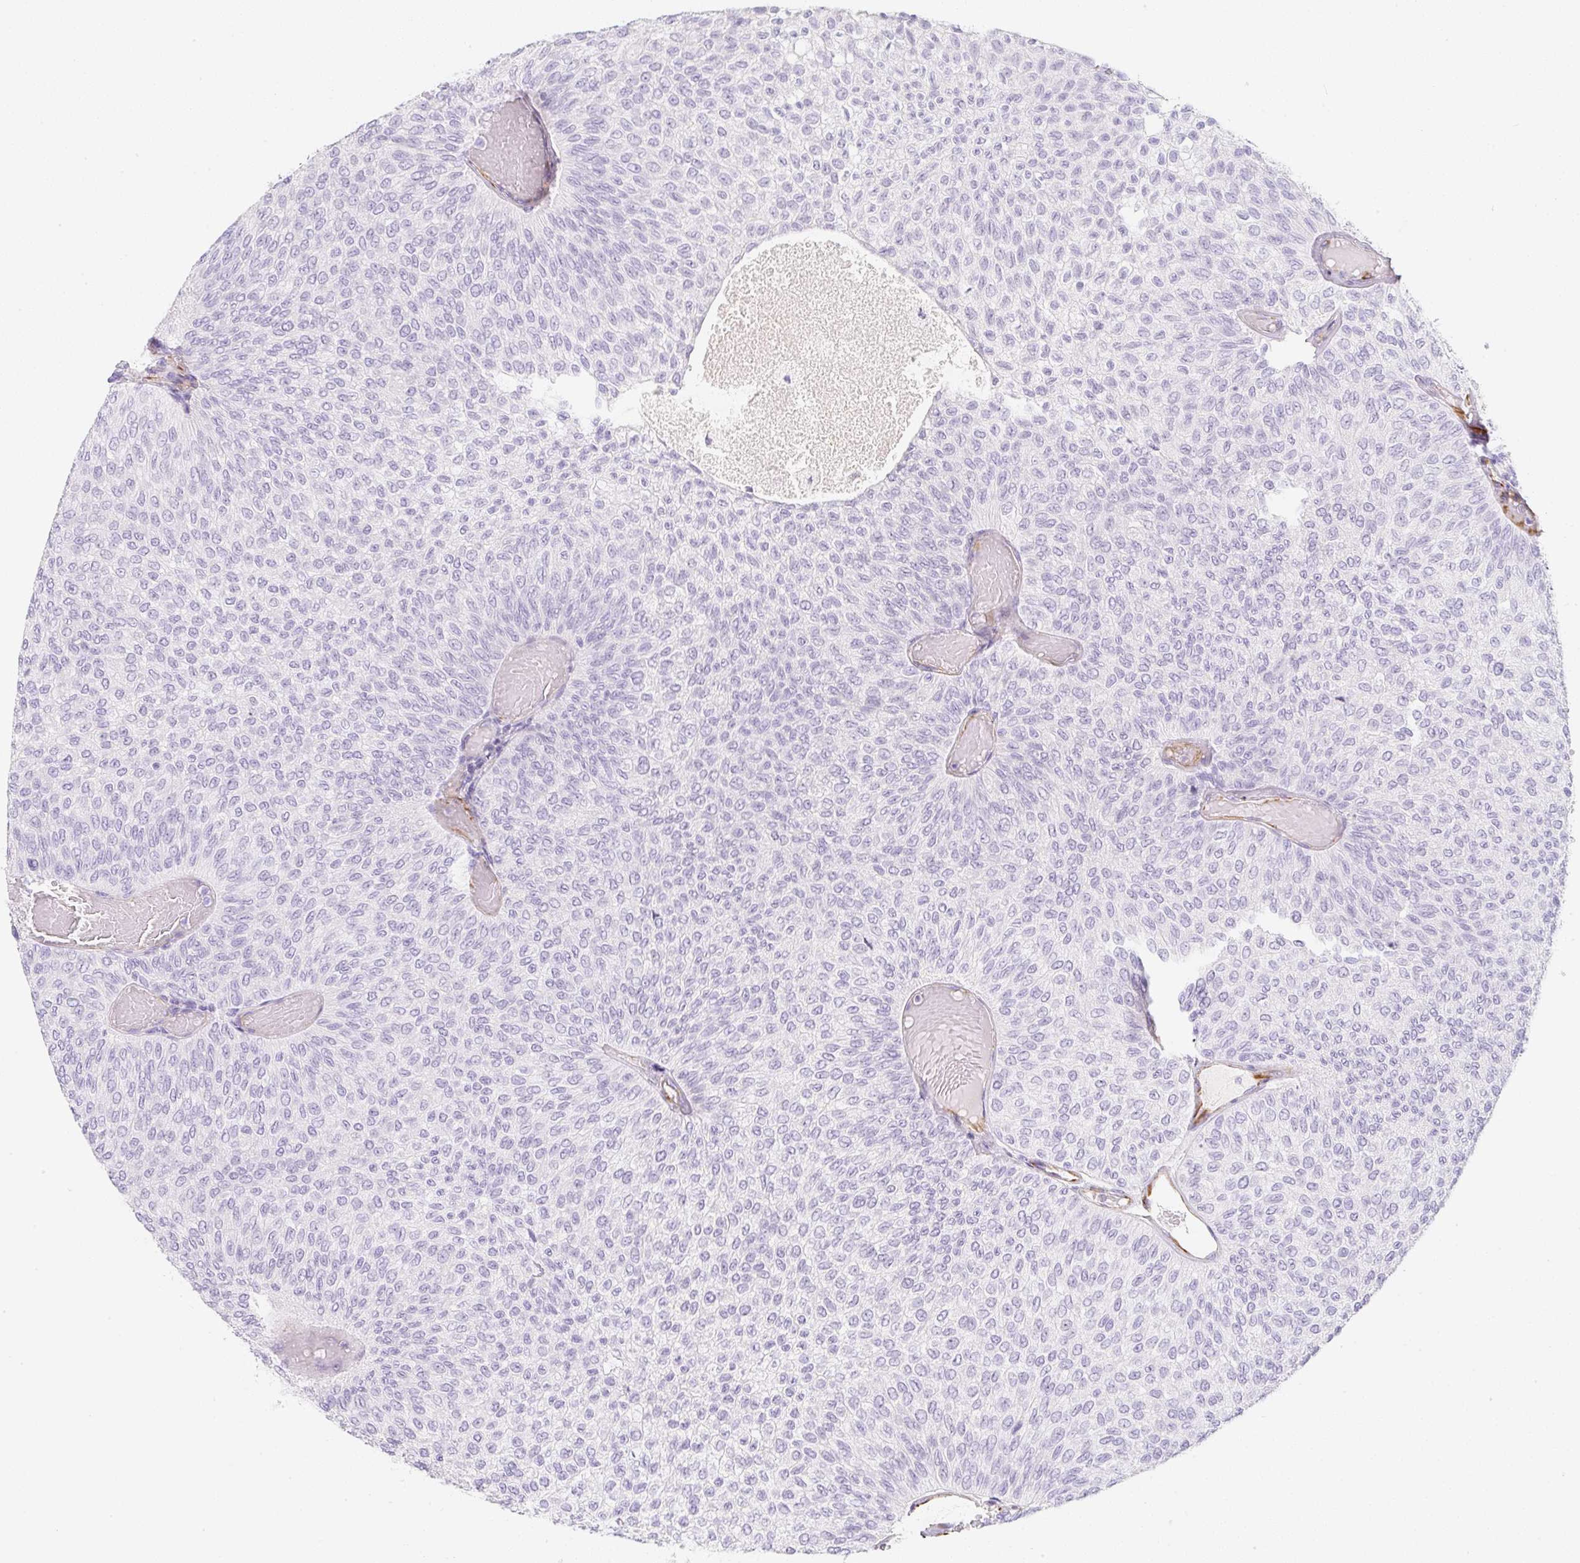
{"staining": {"intensity": "negative", "quantity": "none", "location": "none"}, "tissue": "urothelial cancer", "cell_type": "Tumor cells", "image_type": "cancer", "snomed": [{"axis": "morphology", "description": "Urothelial carcinoma, Low grade"}, {"axis": "topography", "description": "Urinary bladder"}], "caption": "Immunohistochemical staining of human urothelial cancer demonstrates no significant expression in tumor cells.", "gene": "ZNF689", "patient": {"sex": "male", "age": 78}}